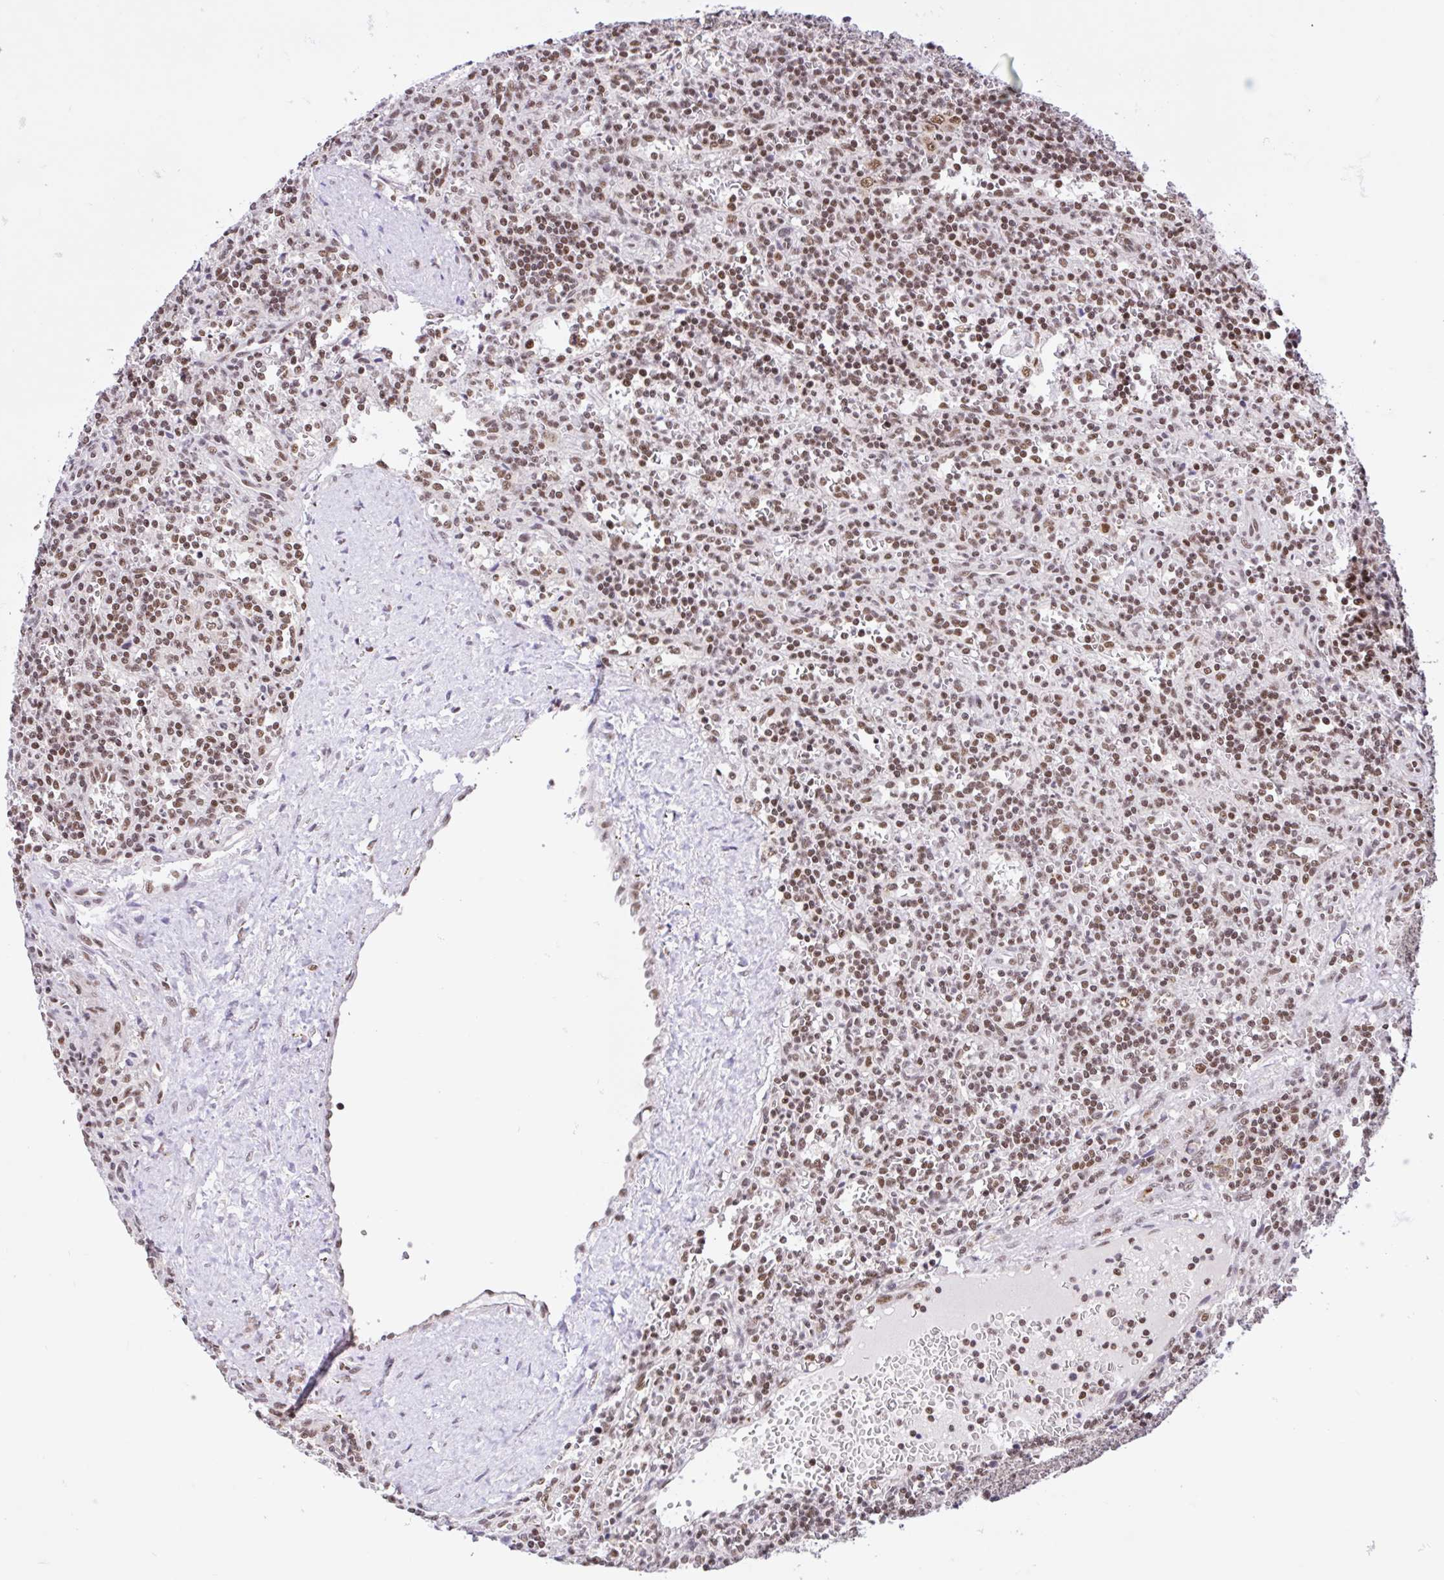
{"staining": {"intensity": "weak", "quantity": ">75%", "location": "nuclear"}, "tissue": "lymphoma", "cell_type": "Tumor cells", "image_type": "cancer", "snomed": [{"axis": "morphology", "description": "Malignant lymphoma, non-Hodgkin's type, Low grade"}, {"axis": "topography", "description": "Spleen"}], "caption": "The micrograph displays immunohistochemical staining of lymphoma. There is weak nuclear staining is present in about >75% of tumor cells.", "gene": "CCDC12", "patient": {"sex": "male", "age": 73}}